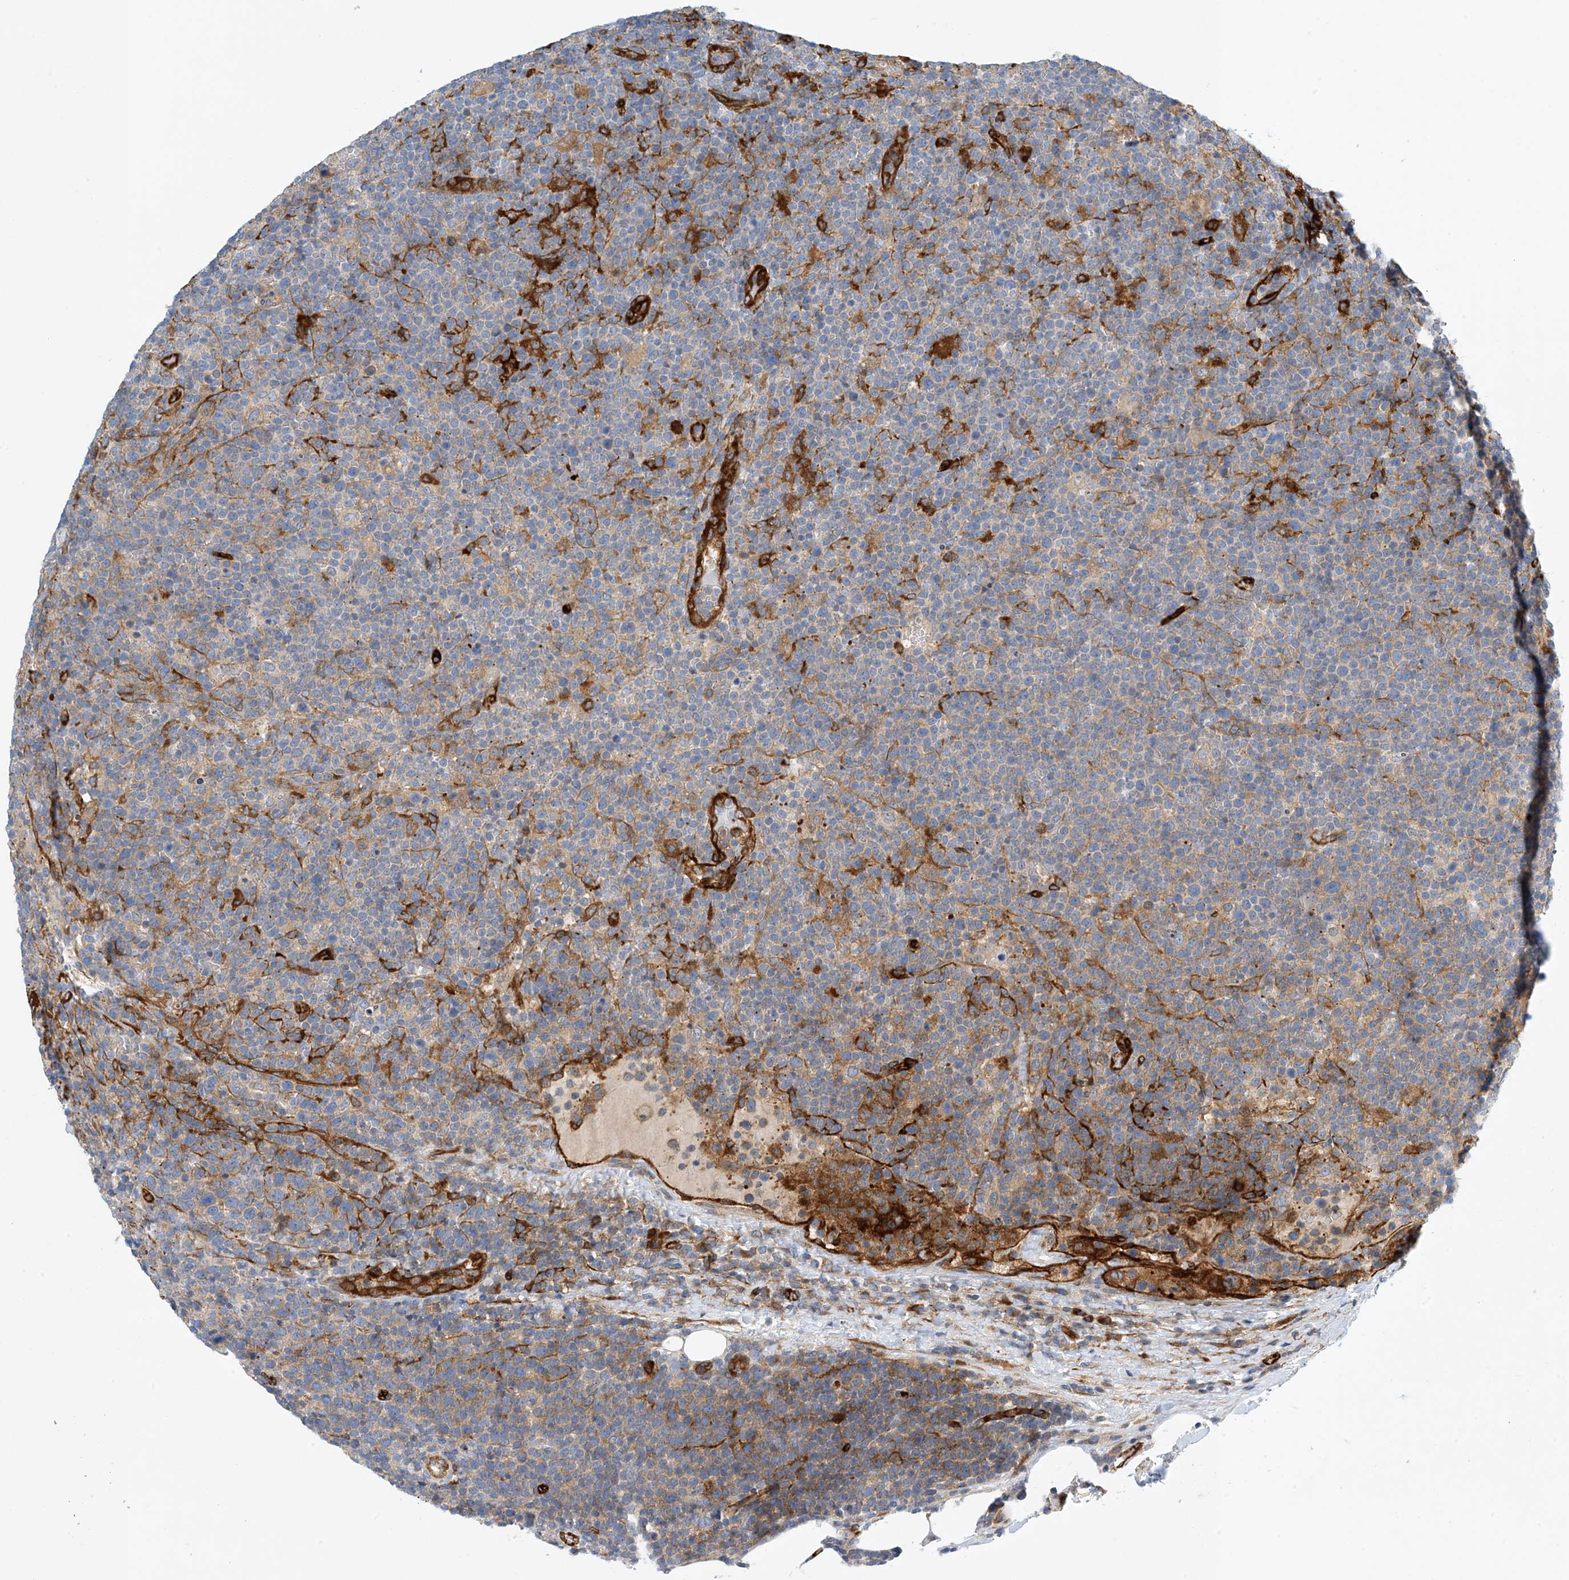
{"staining": {"intensity": "weak", "quantity": "<25%", "location": "cytoplasmic/membranous"}, "tissue": "lymphoma", "cell_type": "Tumor cells", "image_type": "cancer", "snomed": [{"axis": "morphology", "description": "Malignant lymphoma, non-Hodgkin's type, High grade"}, {"axis": "topography", "description": "Lymph node"}], "caption": "Immunohistochemistry (IHC) of human lymphoma displays no expression in tumor cells.", "gene": "PCDHA2", "patient": {"sex": "male", "age": 61}}